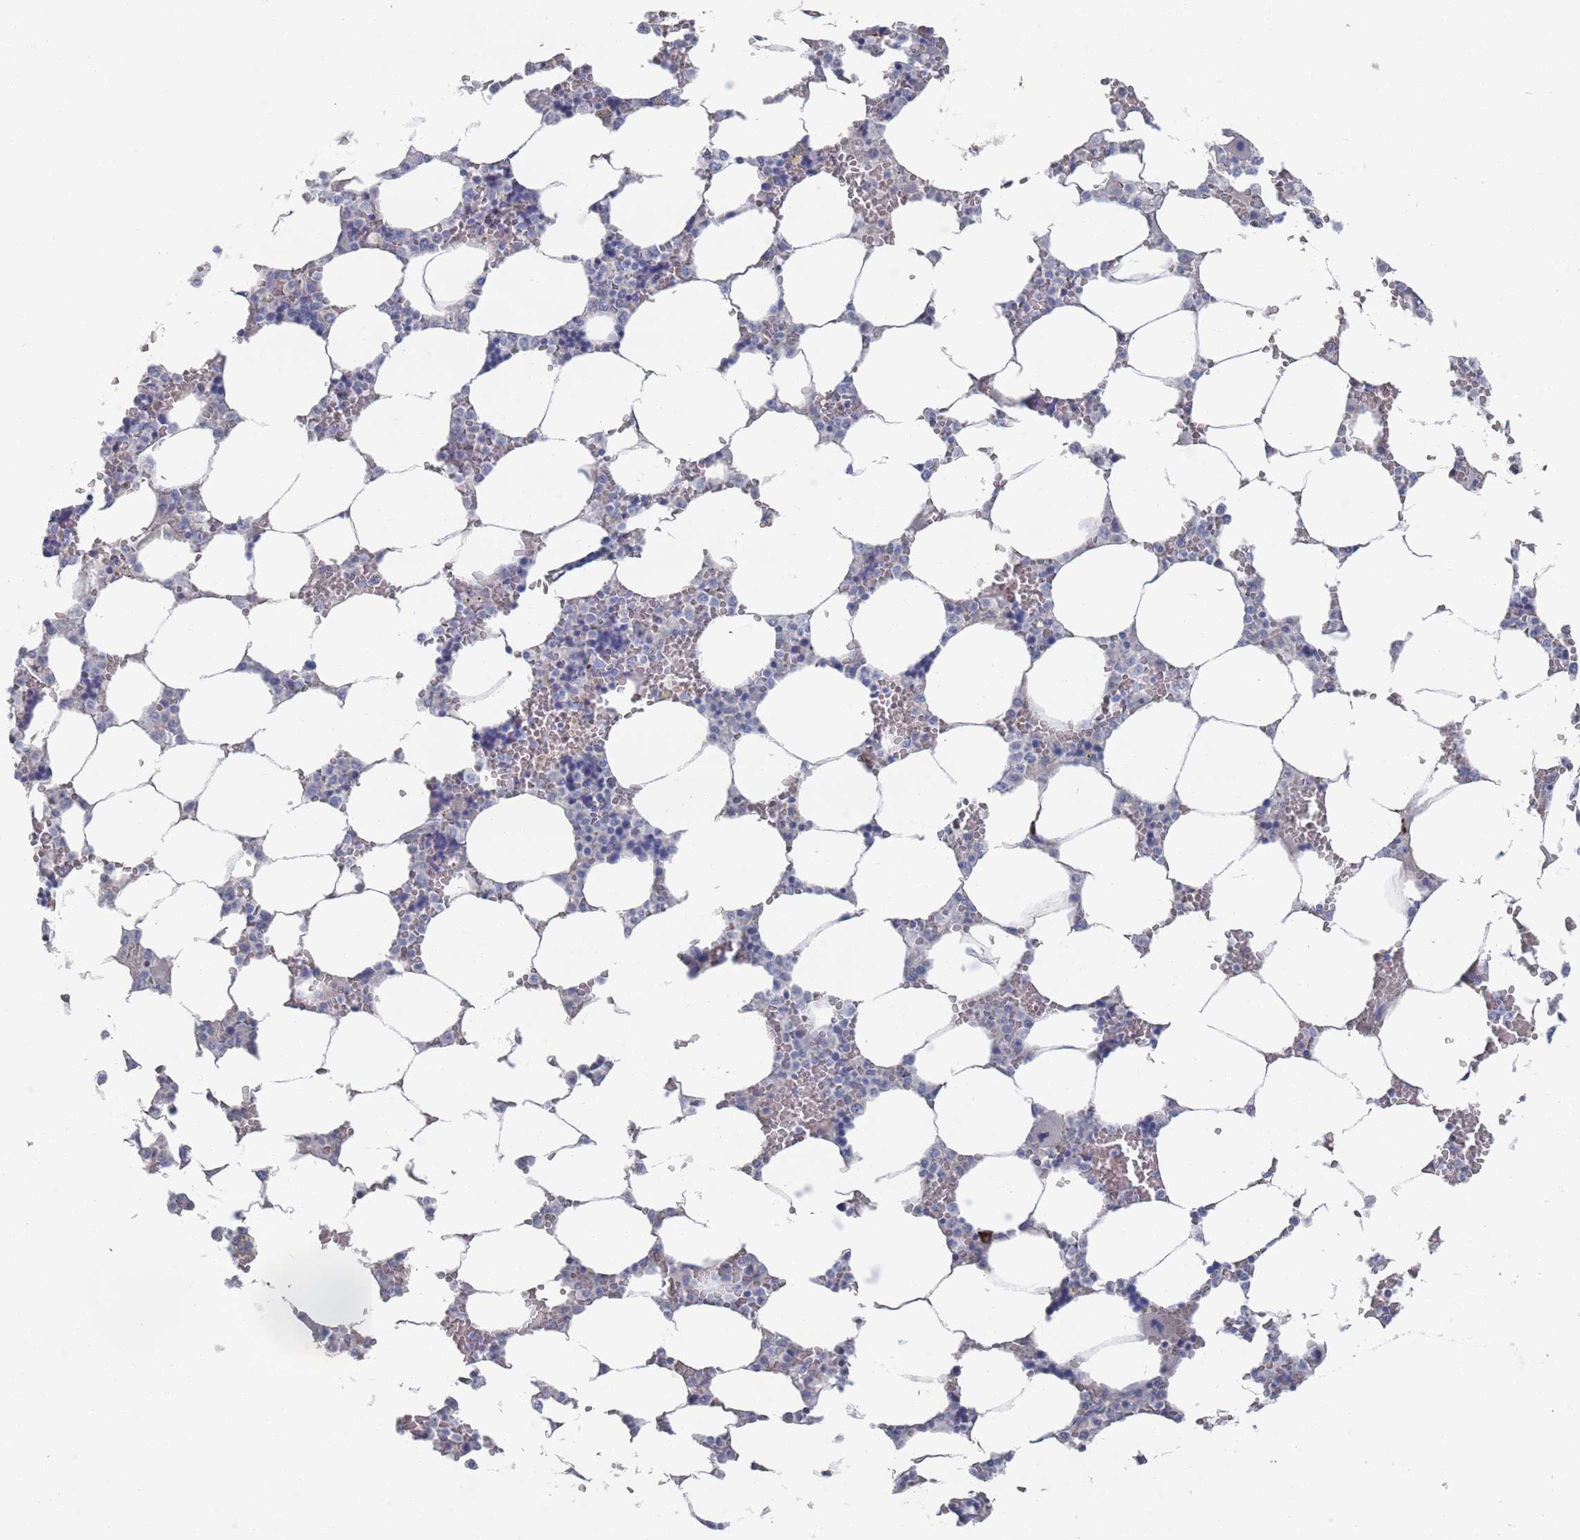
{"staining": {"intensity": "moderate", "quantity": "<25%", "location": "cytoplasmic/membranous"}, "tissue": "bone marrow", "cell_type": "Hematopoietic cells", "image_type": "normal", "snomed": [{"axis": "morphology", "description": "Normal tissue, NOS"}, {"axis": "topography", "description": "Bone marrow"}], "caption": "A high-resolution image shows IHC staining of normal bone marrow, which demonstrates moderate cytoplasmic/membranous expression in about <25% of hematopoietic cells. (Stains: DAB in brown, nuclei in blue, Microscopy: brightfield microscopy at high magnification).", "gene": "TMCO3", "patient": {"sex": "male", "age": 64}}